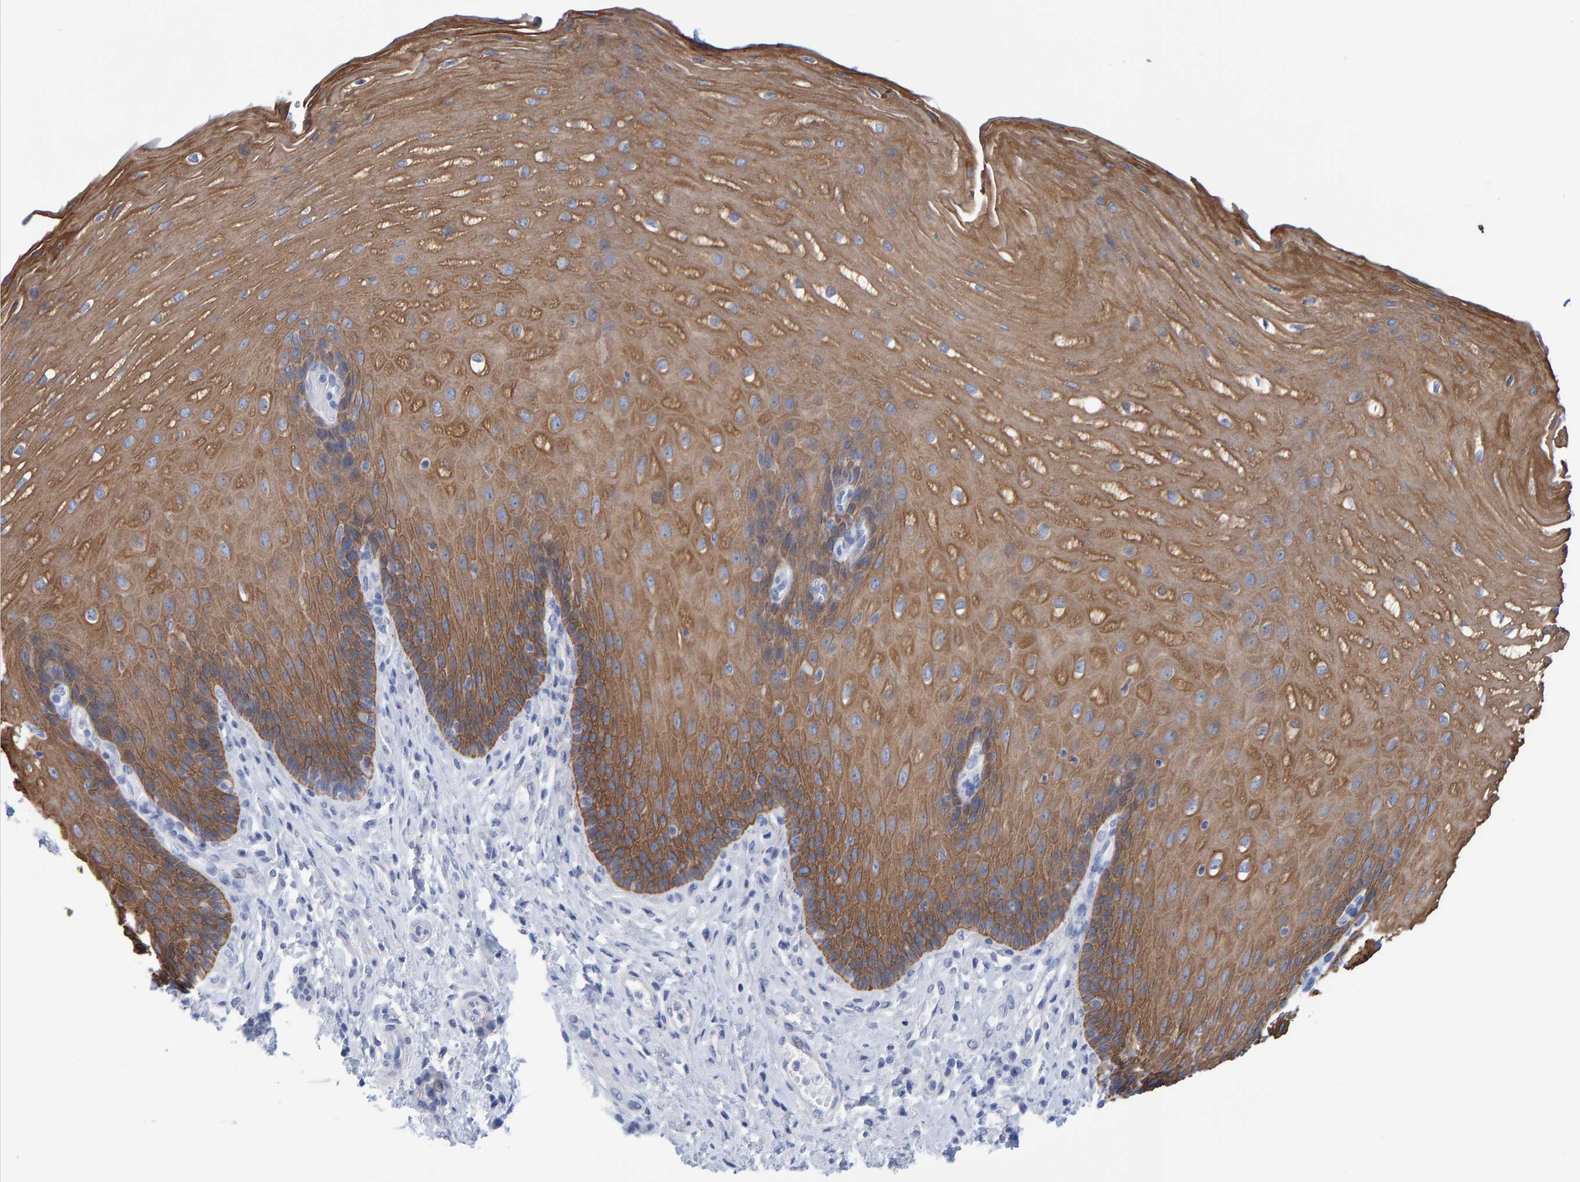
{"staining": {"intensity": "moderate", "quantity": ">75%", "location": "cytoplasmic/membranous"}, "tissue": "esophagus", "cell_type": "Squamous epithelial cells", "image_type": "normal", "snomed": [{"axis": "morphology", "description": "Normal tissue, NOS"}, {"axis": "topography", "description": "Esophagus"}], "caption": "An immunohistochemistry photomicrograph of benign tissue is shown. Protein staining in brown labels moderate cytoplasmic/membranous positivity in esophagus within squamous epithelial cells. Nuclei are stained in blue.", "gene": "JAKMIP3", "patient": {"sex": "male", "age": 54}}